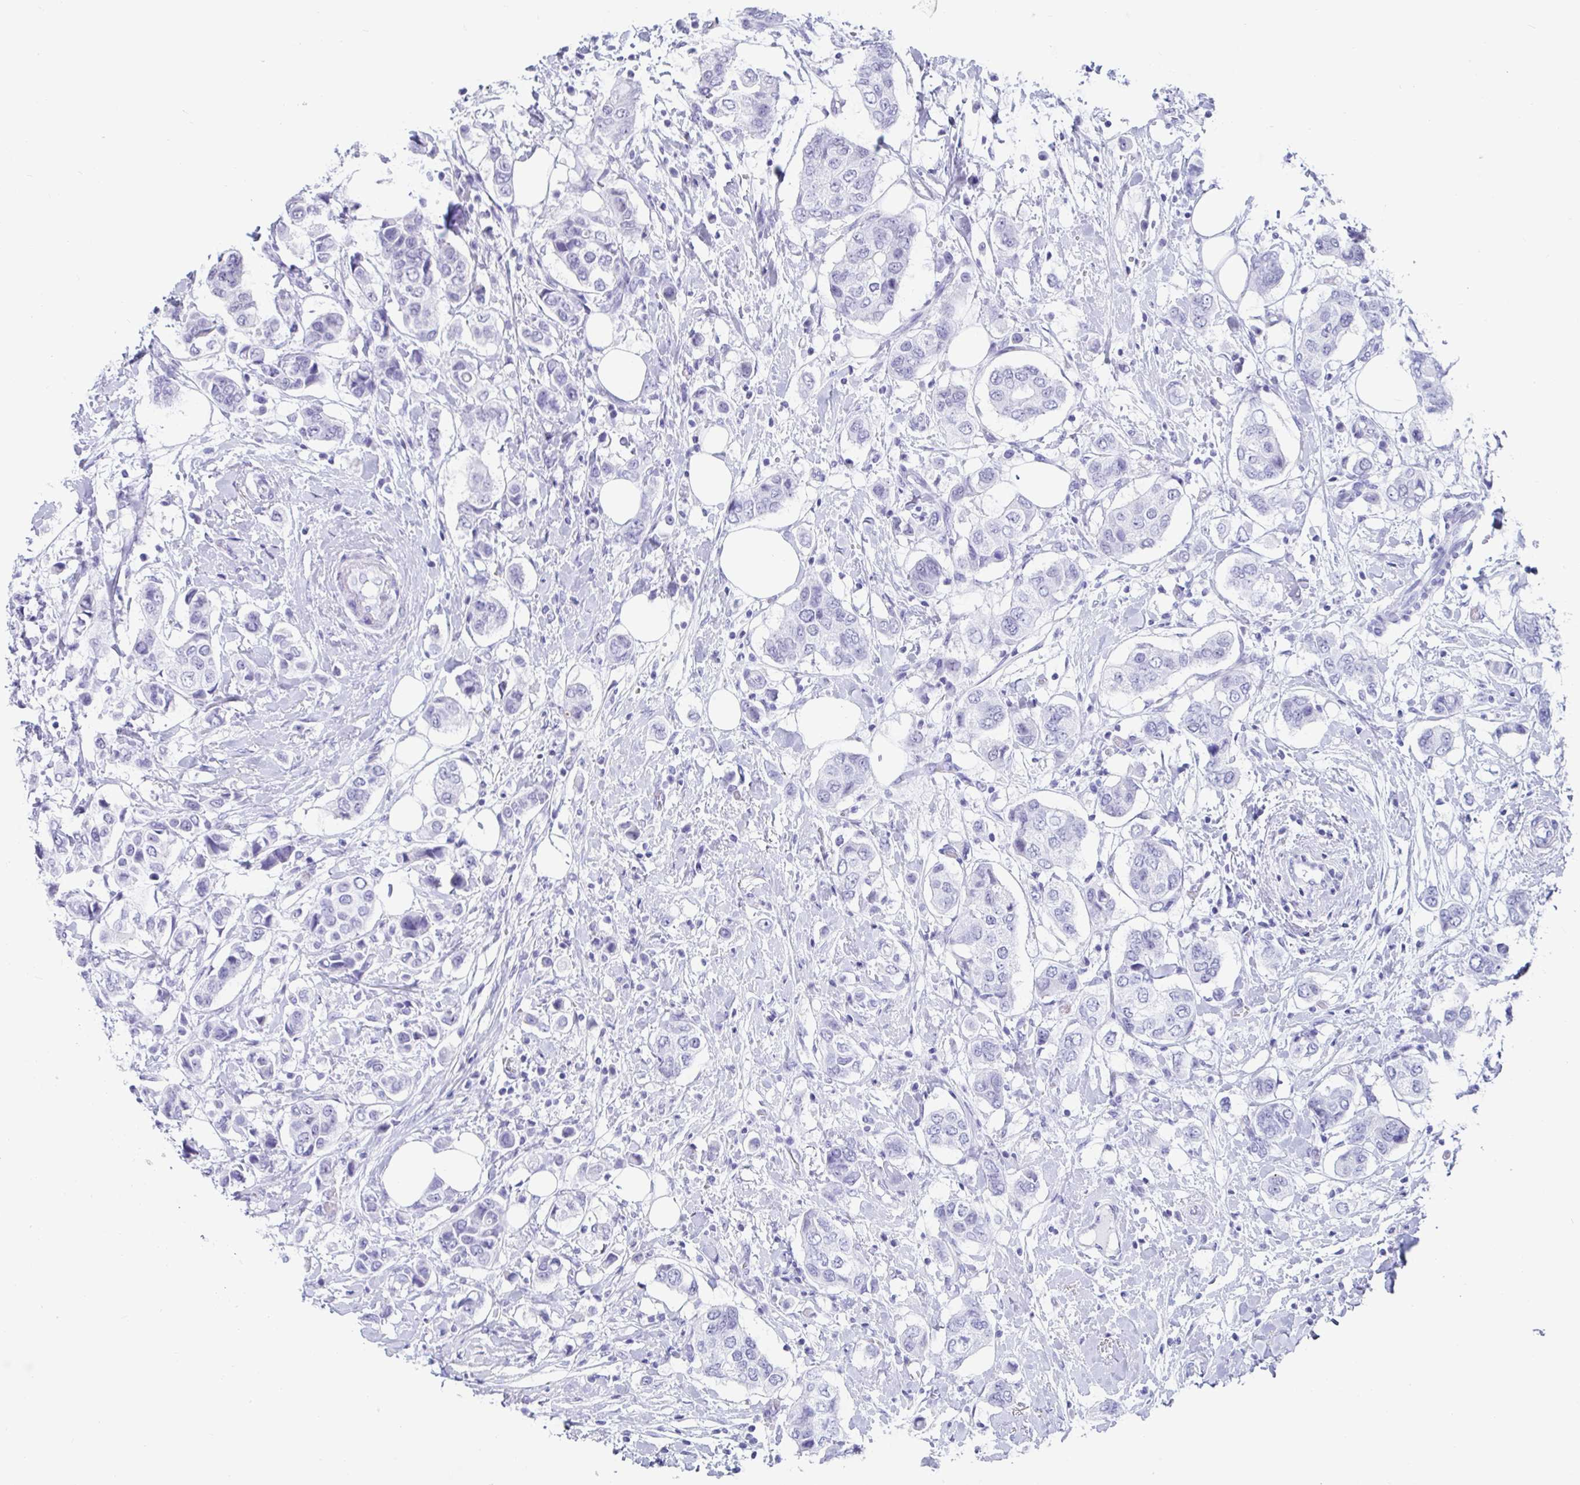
{"staining": {"intensity": "negative", "quantity": "none", "location": "none"}, "tissue": "breast cancer", "cell_type": "Tumor cells", "image_type": "cancer", "snomed": [{"axis": "morphology", "description": "Lobular carcinoma"}, {"axis": "topography", "description": "Breast"}], "caption": "Tumor cells are negative for brown protein staining in lobular carcinoma (breast). (DAB (3,3'-diaminobenzidine) immunohistochemistry (IHC) with hematoxylin counter stain).", "gene": "GKN2", "patient": {"sex": "female", "age": 51}}